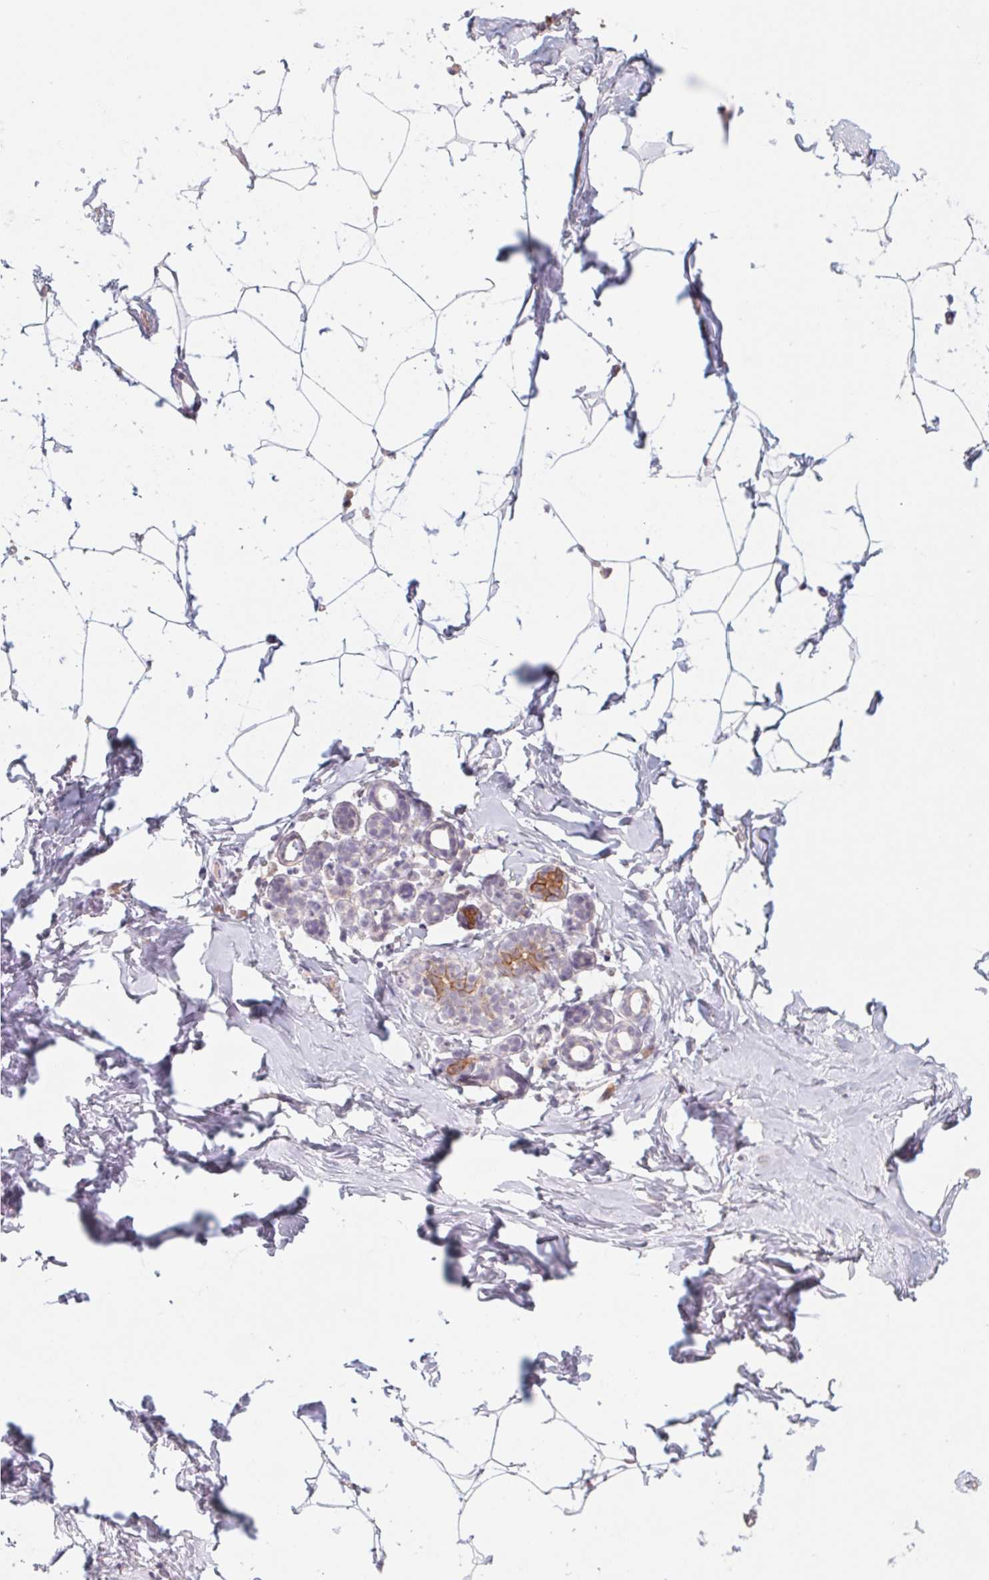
{"staining": {"intensity": "negative", "quantity": "none", "location": "none"}, "tissue": "breast", "cell_type": "Adipocytes", "image_type": "normal", "snomed": [{"axis": "morphology", "description": "Normal tissue, NOS"}, {"axis": "topography", "description": "Breast"}], "caption": "DAB immunohistochemical staining of normal human breast reveals no significant staining in adipocytes. (DAB immunohistochemistry with hematoxylin counter stain).", "gene": "PNMA8B", "patient": {"sex": "female", "age": 32}}